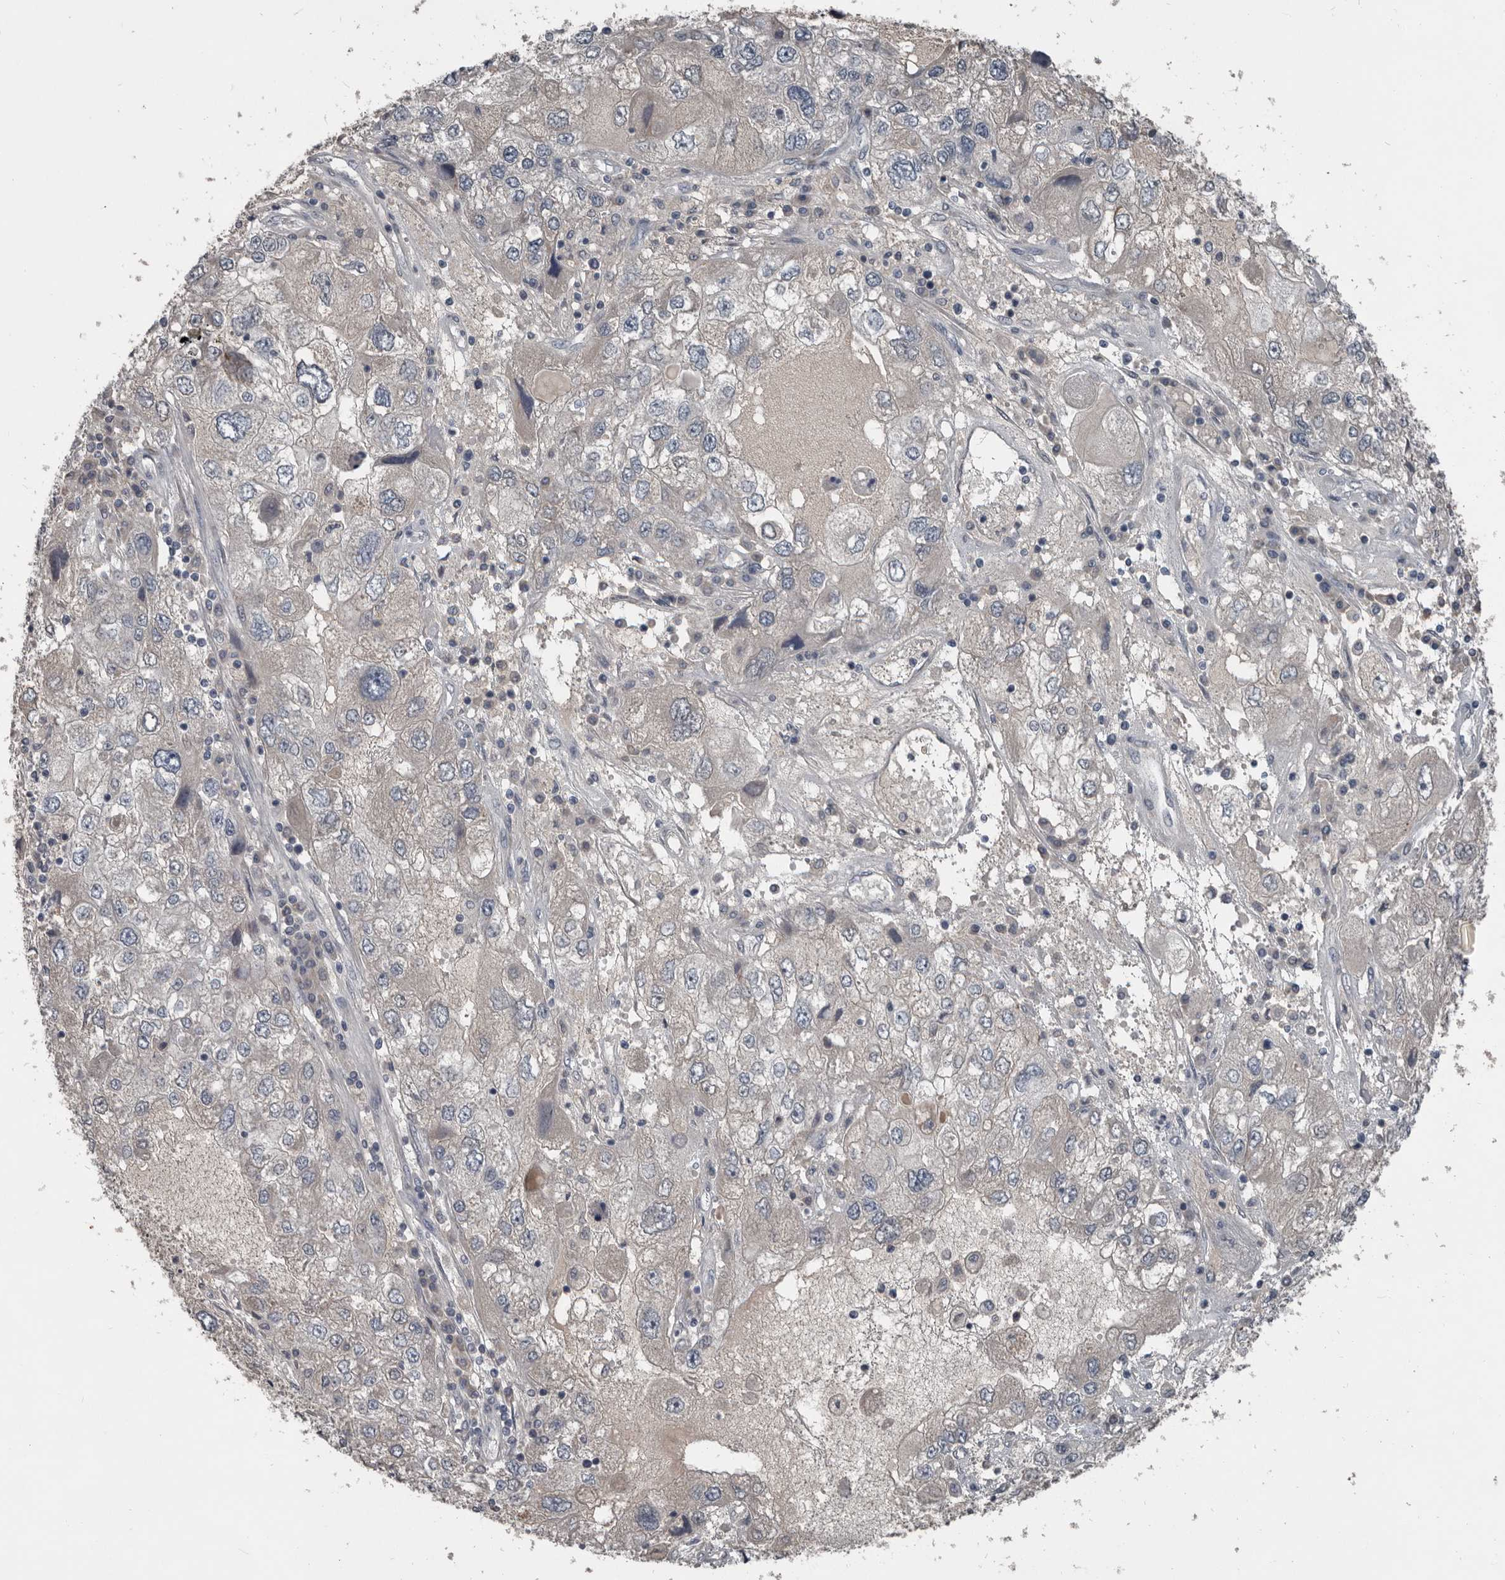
{"staining": {"intensity": "negative", "quantity": "none", "location": "none"}, "tissue": "endometrial cancer", "cell_type": "Tumor cells", "image_type": "cancer", "snomed": [{"axis": "morphology", "description": "Adenocarcinoma, NOS"}, {"axis": "topography", "description": "Endometrium"}], "caption": "Tumor cells show no significant protein staining in endometrial adenocarcinoma.", "gene": "C1orf216", "patient": {"sex": "female", "age": 49}}